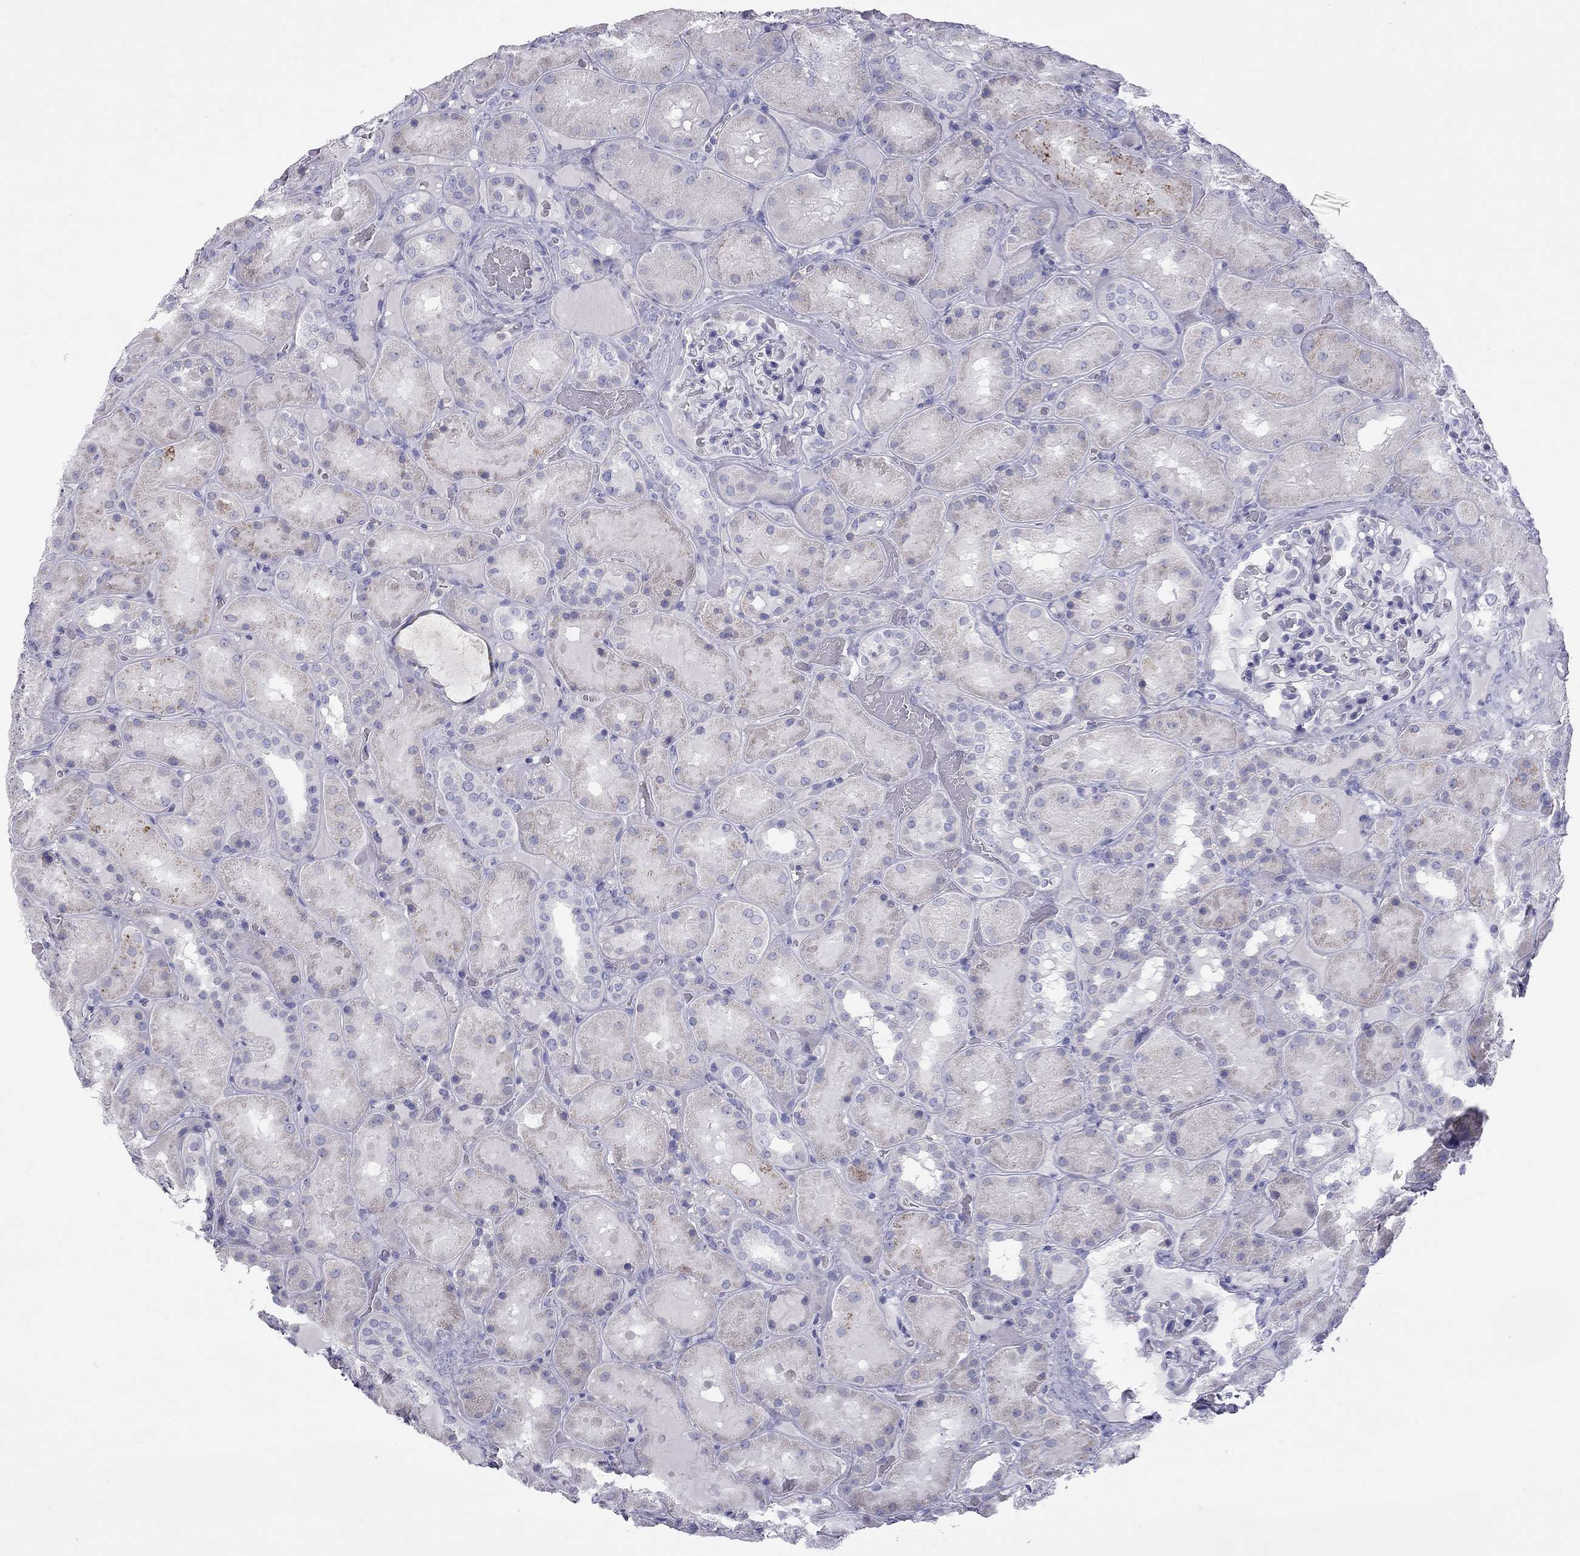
{"staining": {"intensity": "negative", "quantity": "none", "location": "none"}, "tissue": "kidney", "cell_type": "Cells in glomeruli", "image_type": "normal", "snomed": [{"axis": "morphology", "description": "Normal tissue, NOS"}, {"axis": "topography", "description": "Kidney"}], "caption": "IHC of benign kidney shows no expression in cells in glomeruli.", "gene": "TDRD6", "patient": {"sex": "male", "age": 73}}